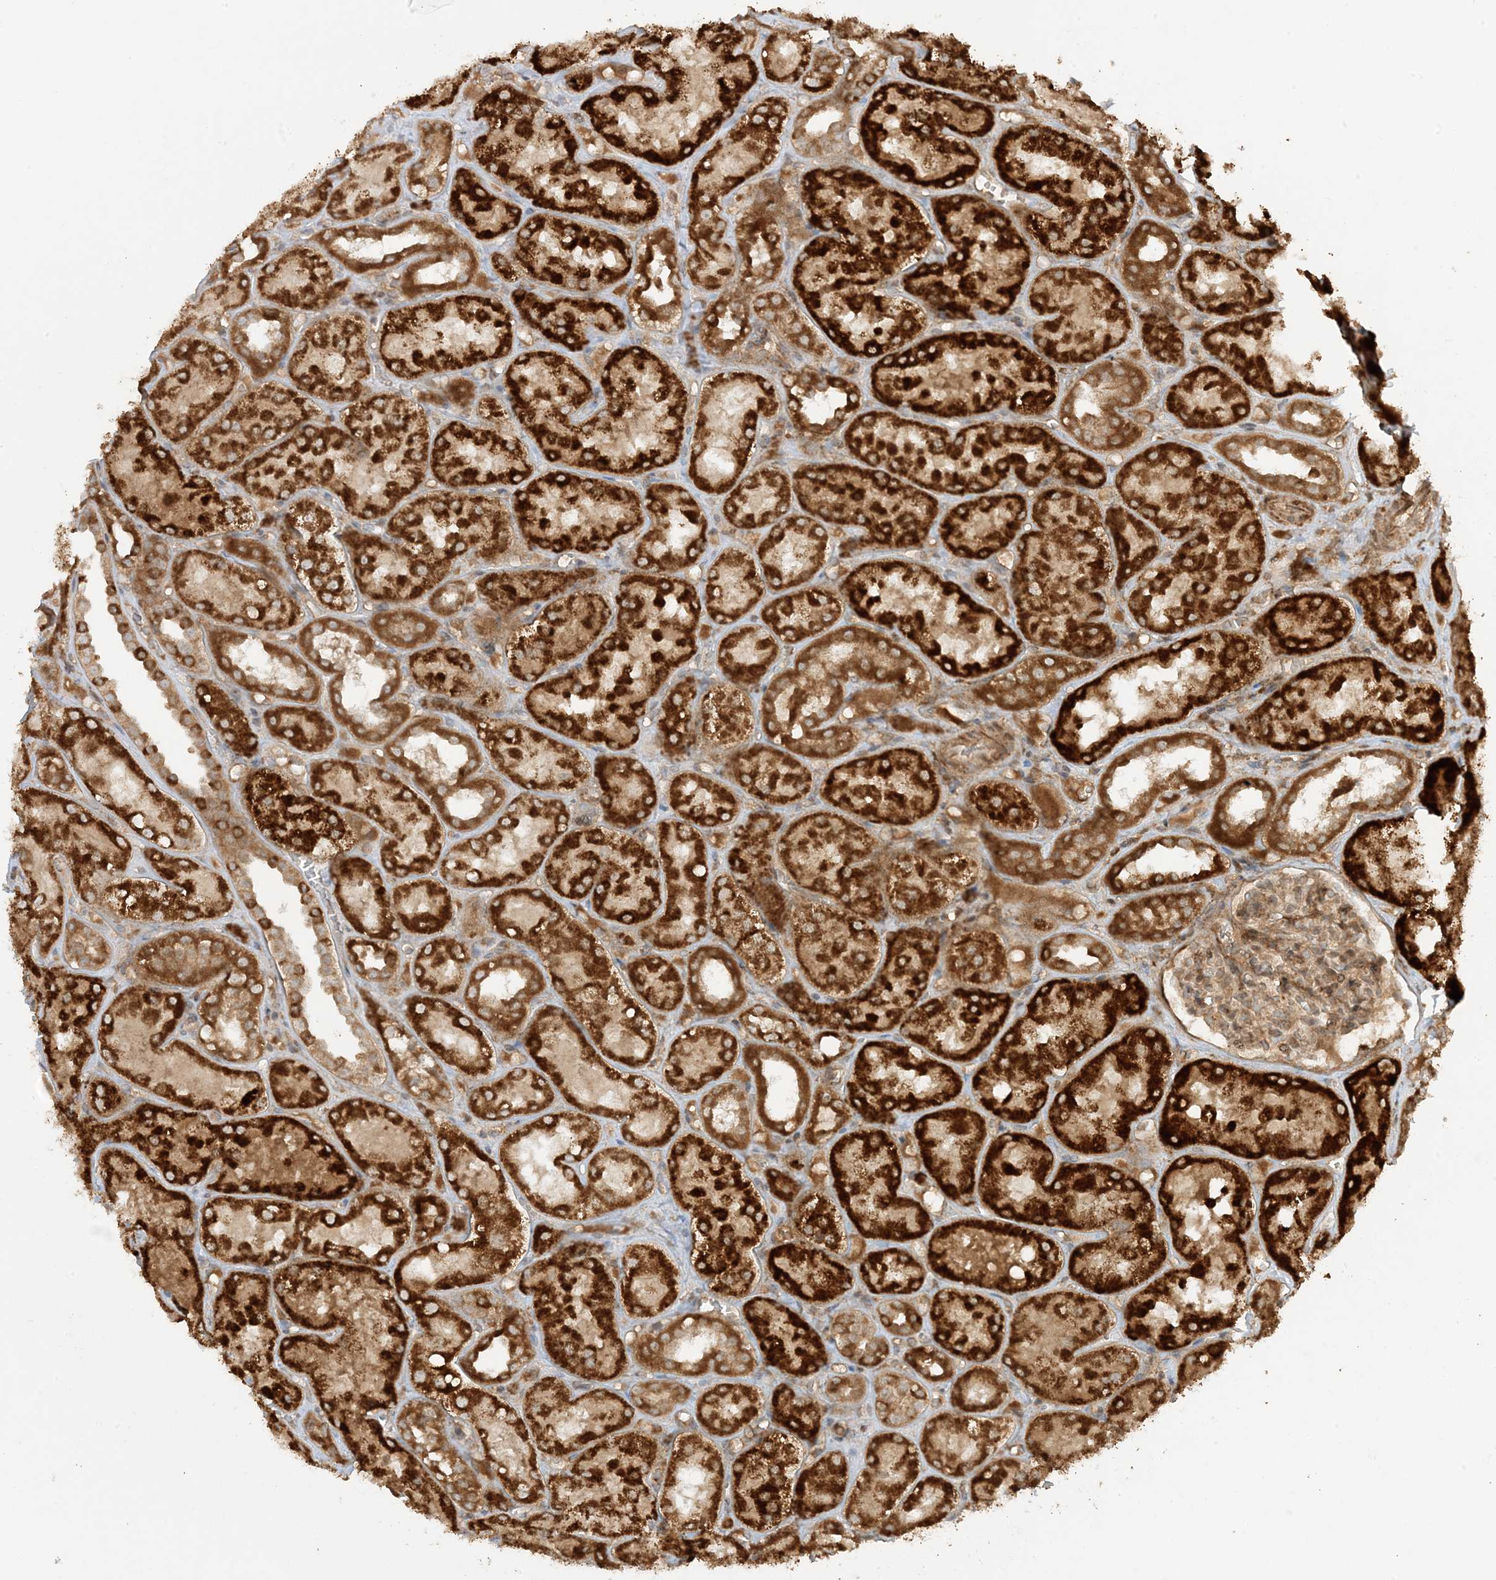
{"staining": {"intensity": "moderate", "quantity": "<25%", "location": "cytoplasmic/membranous"}, "tissue": "kidney", "cell_type": "Cells in glomeruli", "image_type": "normal", "snomed": [{"axis": "morphology", "description": "Normal tissue, NOS"}, {"axis": "topography", "description": "Kidney"}], "caption": "A photomicrograph of human kidney stained for a protein demonstrates moderate cytoplasmic/membranous brown staining in cells in glomeruli. (DAB IHC, brown staining for protein, blue staining for nuclei).", "gene": "XRN1", "patient": {"sex": "male", "age": 16}}